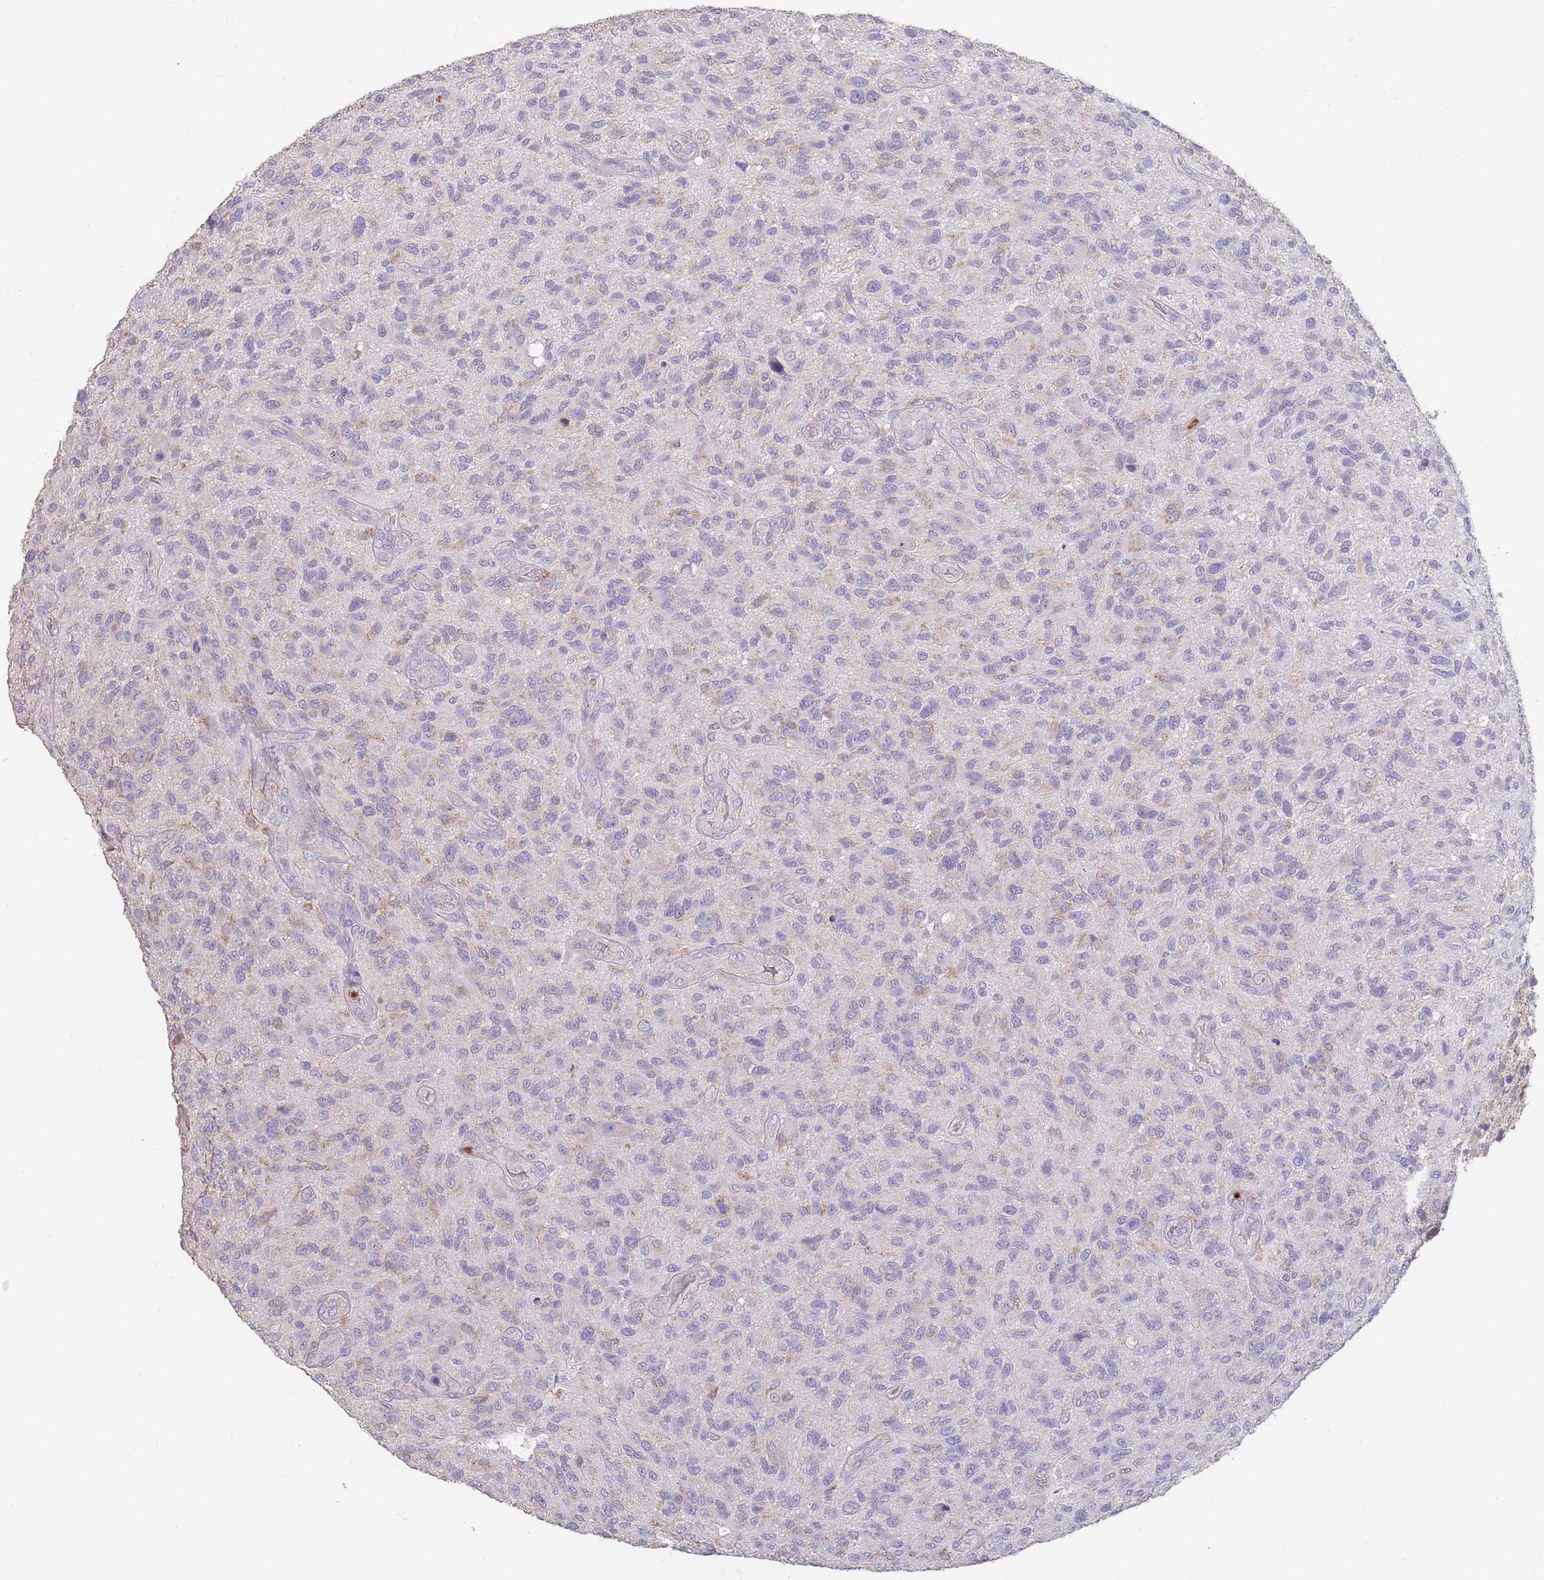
{"staining": {"intensity": "negative", "quantity": "none", "location": "none"}, "tissue": "glioma", "cell_type": "Tumor cells", "image_type": "cancer", "snomed": [{"axis": "morphology", "description": "Glioma, malignant, High grade"}, {"axis": "topography", "description": "Brain"}], "caption": "A photomicrograph of human glioma is negative for staining in tumor cells. The staining is performed using DAB brown chromogen with nuclei counter-stained in using hematoxylin.", "gene": "CLEC12A", "patient": {"sex": "male", "age": 47}}